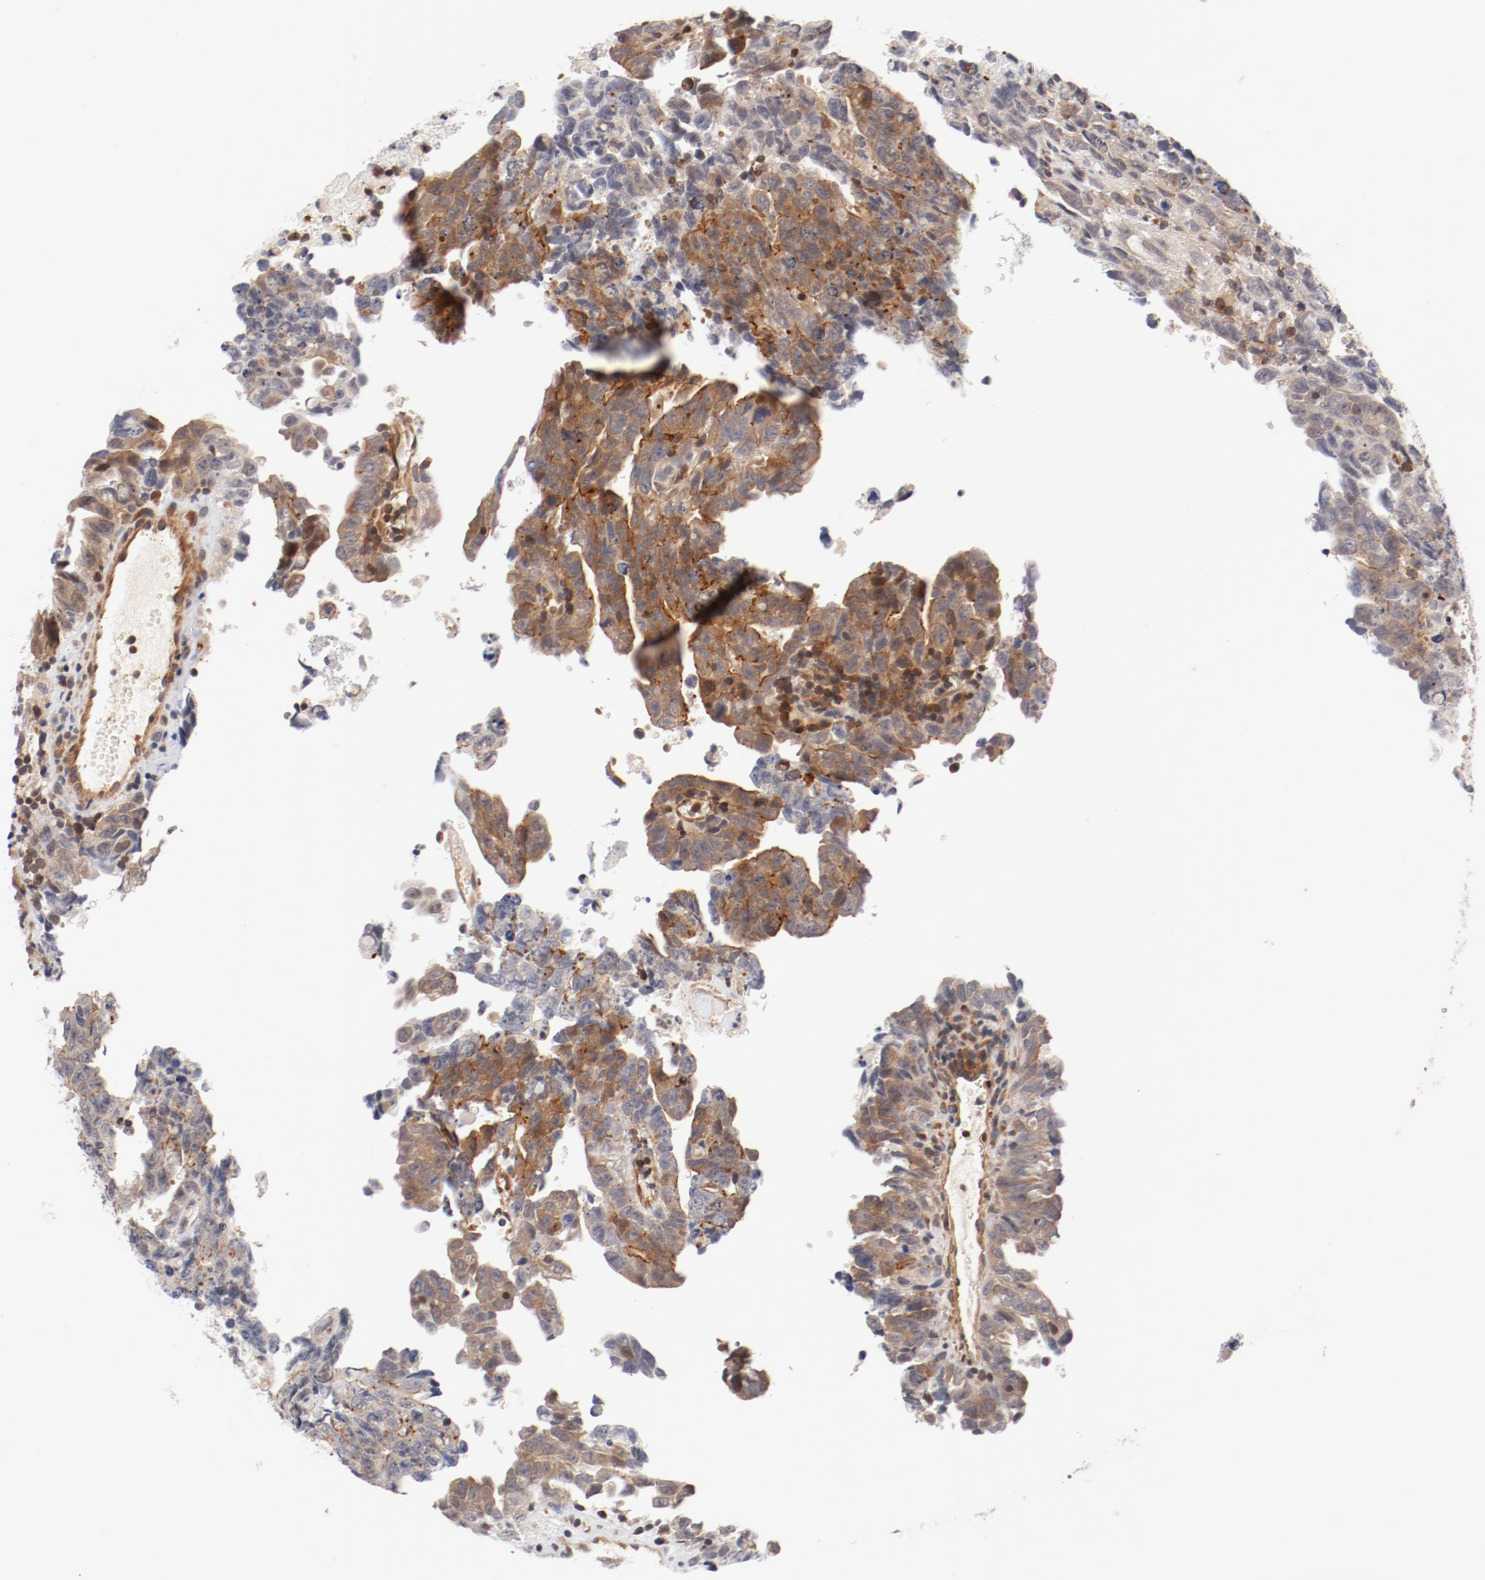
{"staining": {"intensity": "moderate", "quantity": "25%-75%", "location": "cytoplasmic/membranous"}, "tissue": "testis cancer", "cell_type": "Tumor cells", "image_type": "cancer", "snomed": [{"axis": "morphology", "description": "Carcinoma, Embryonal, NOS"}, {"axis": "topography", "description": "Testis"}], "caption": "Protein expression analysis of human testis cancer reveals moderate cytoplasmic/membranous expression in approximately 25%-75% of tumor cells.", "gene": "ZNF267", "patient": {"sex": "male", "age": 28}}